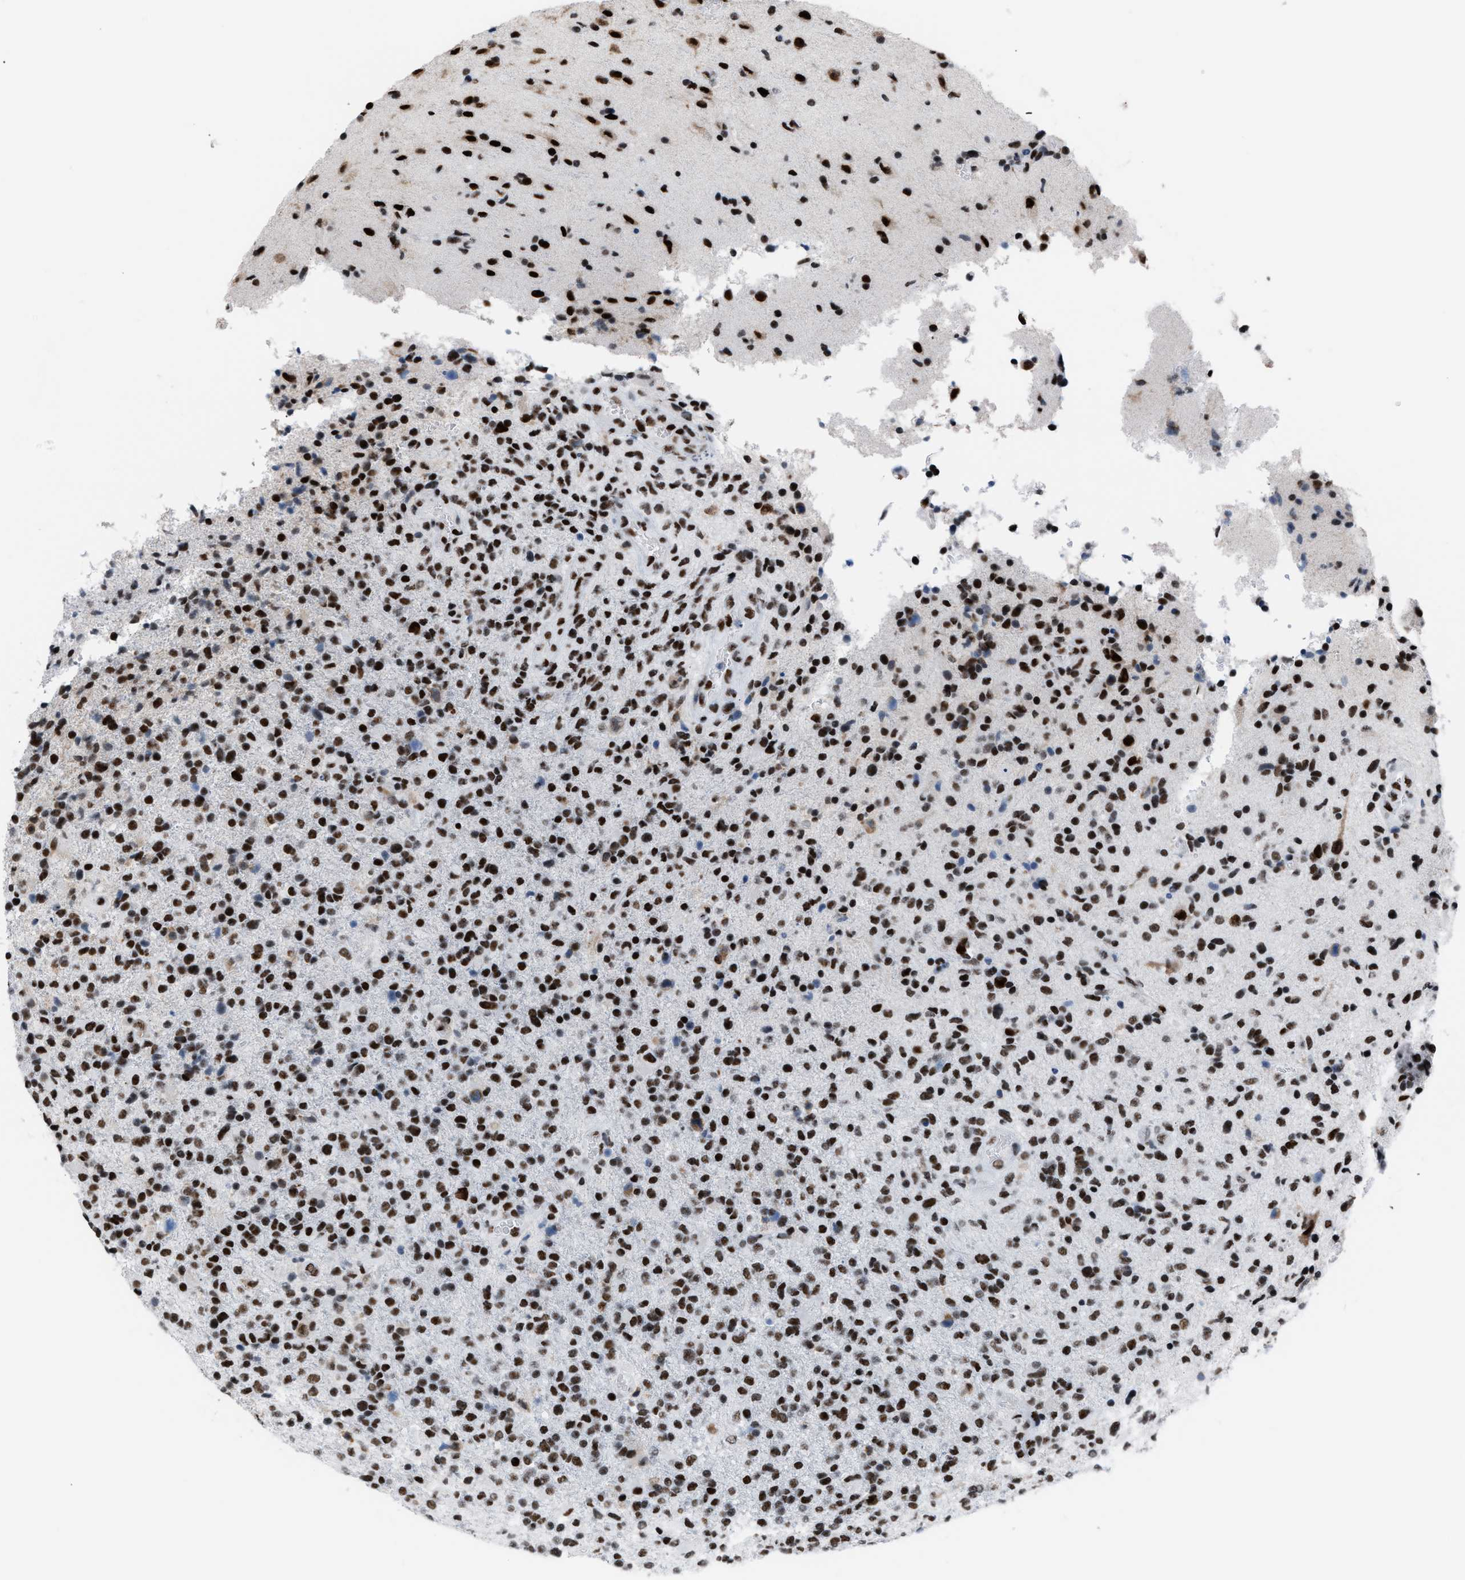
{"staining": {"intensity": "strong", "quantity": ">75%", "location": "nuclear"}, "tissue": "glioma", "cell_type": "Tumor cells", "image_type": "cancer", "snomed": [{"axis": "morphology", "description": "Glioma, malignant, High grade"}, {"axis": "topography", "description": "Brain"}], "caption": "Malignant glioma (high-grade) was stained to show a protein in brown. There is high levels of strong nuclear expression in about >75% of tumor cells.", "gene": "CCAR2", "patient": {"sex": "male", "age": 72}}